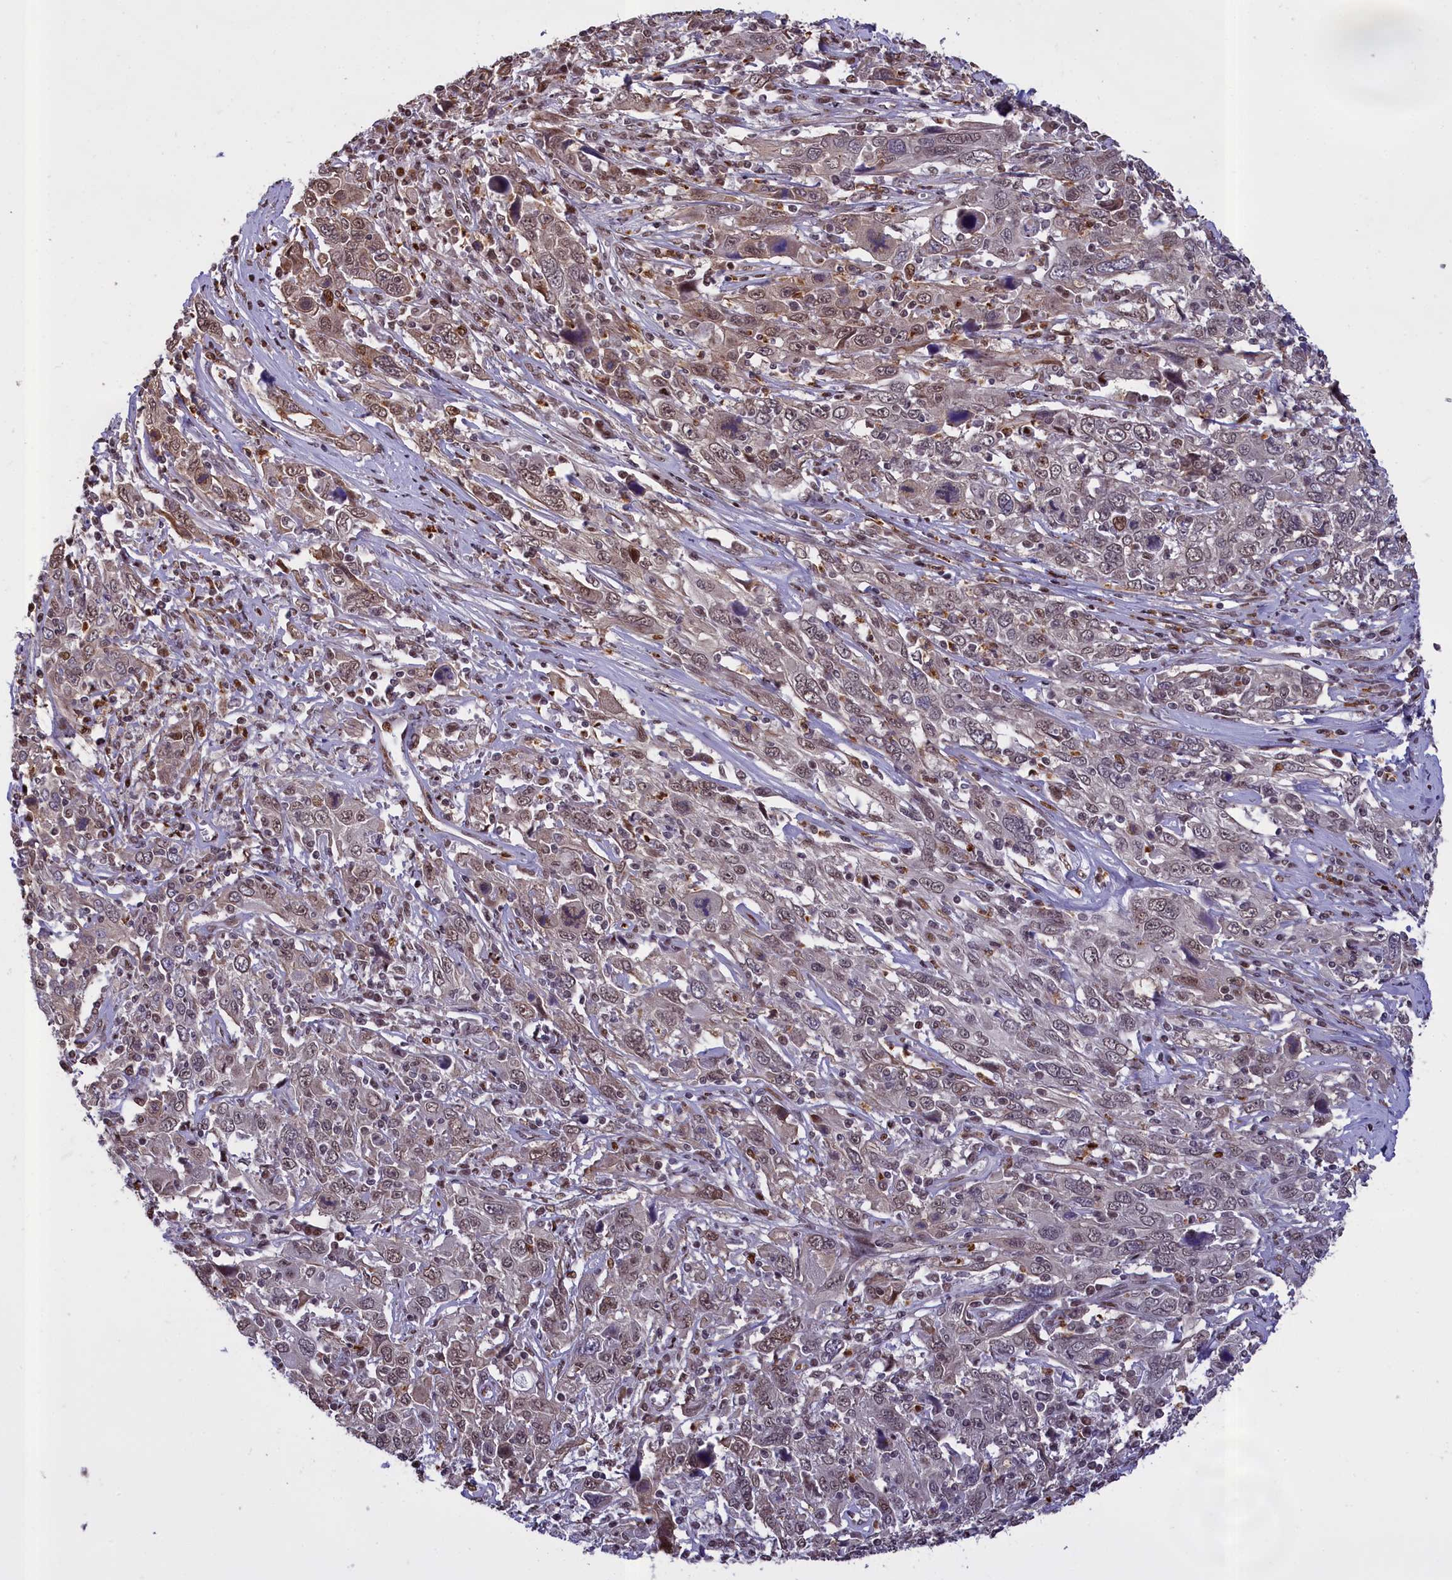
{"staining": {"intensity": "weak", "quantity": "25%-75%", "location": "nuclear"}, "tissue": "cervical cancer", "cell_type": "Tumor cells", "image_type": "cancer", "snomed": [{"axis": "morphology", "description": "Squamous cell carcinoma, NOS"}, {"axis": "topography", "description": "Cervix"}], "caption": "About 25%-75% of tumor cells in cervical squamous cell carcinoma display weak nuclear protein positivity as visualized by brown immunohistochemical staining.", "gene": "RELB", "patient": {"sex": "female", "age": 46}}